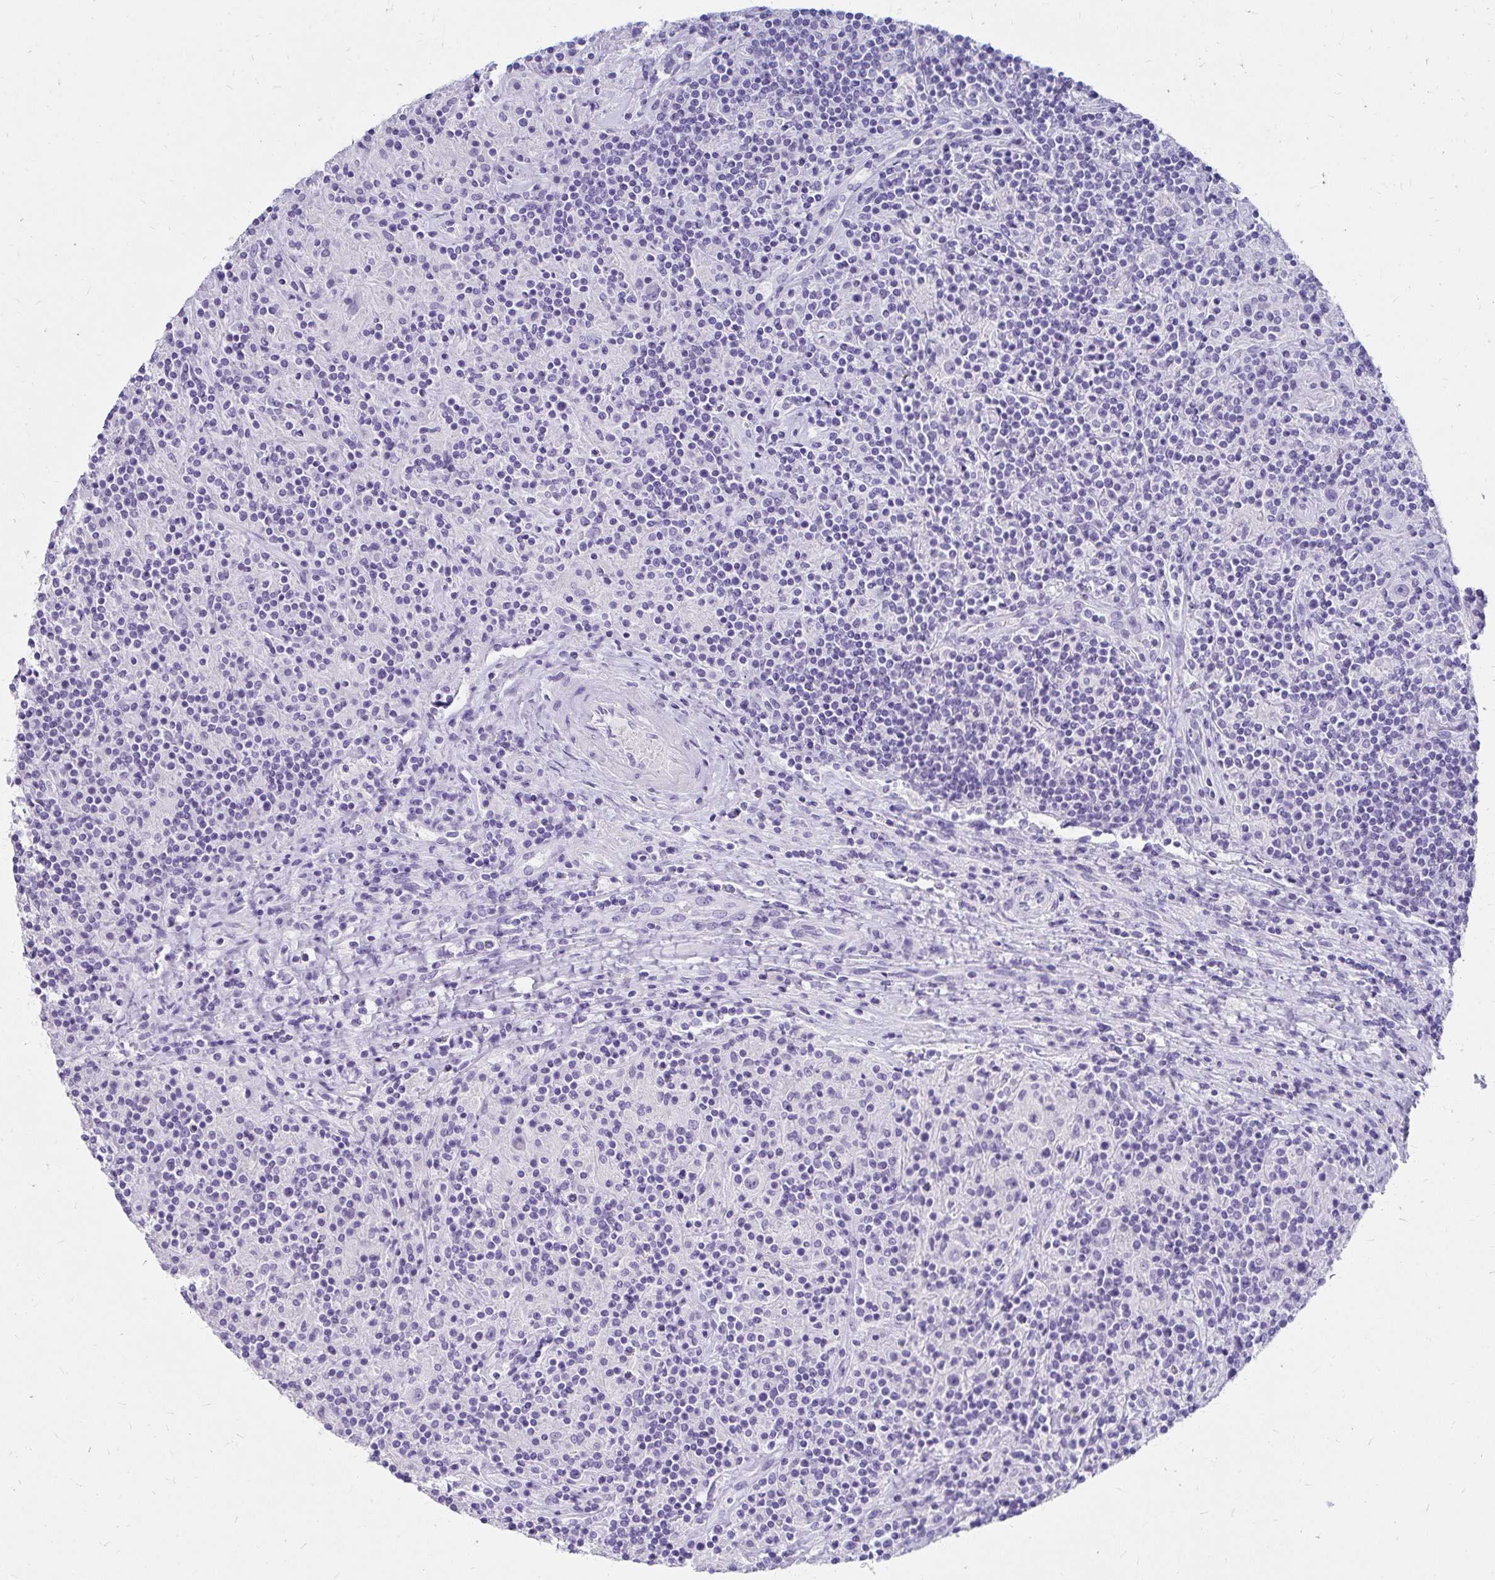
{"staining": {"intensity": "negative", "quantity": "none", "location": "none"}, "tissue": "lymphoma", "cell_type": "Tumor cells", "image_type": "cancer", "snomed": [{"axis": "morphology", "description": "Hodgkin's disease, NOS"}, {"axis": "topography", "description": "Lymph node"}], "caption": "There is no significant staining in tumor cells of lymphoma.", "gene": "DPEP3", "patient": {"sex": "male", "age": 70}}